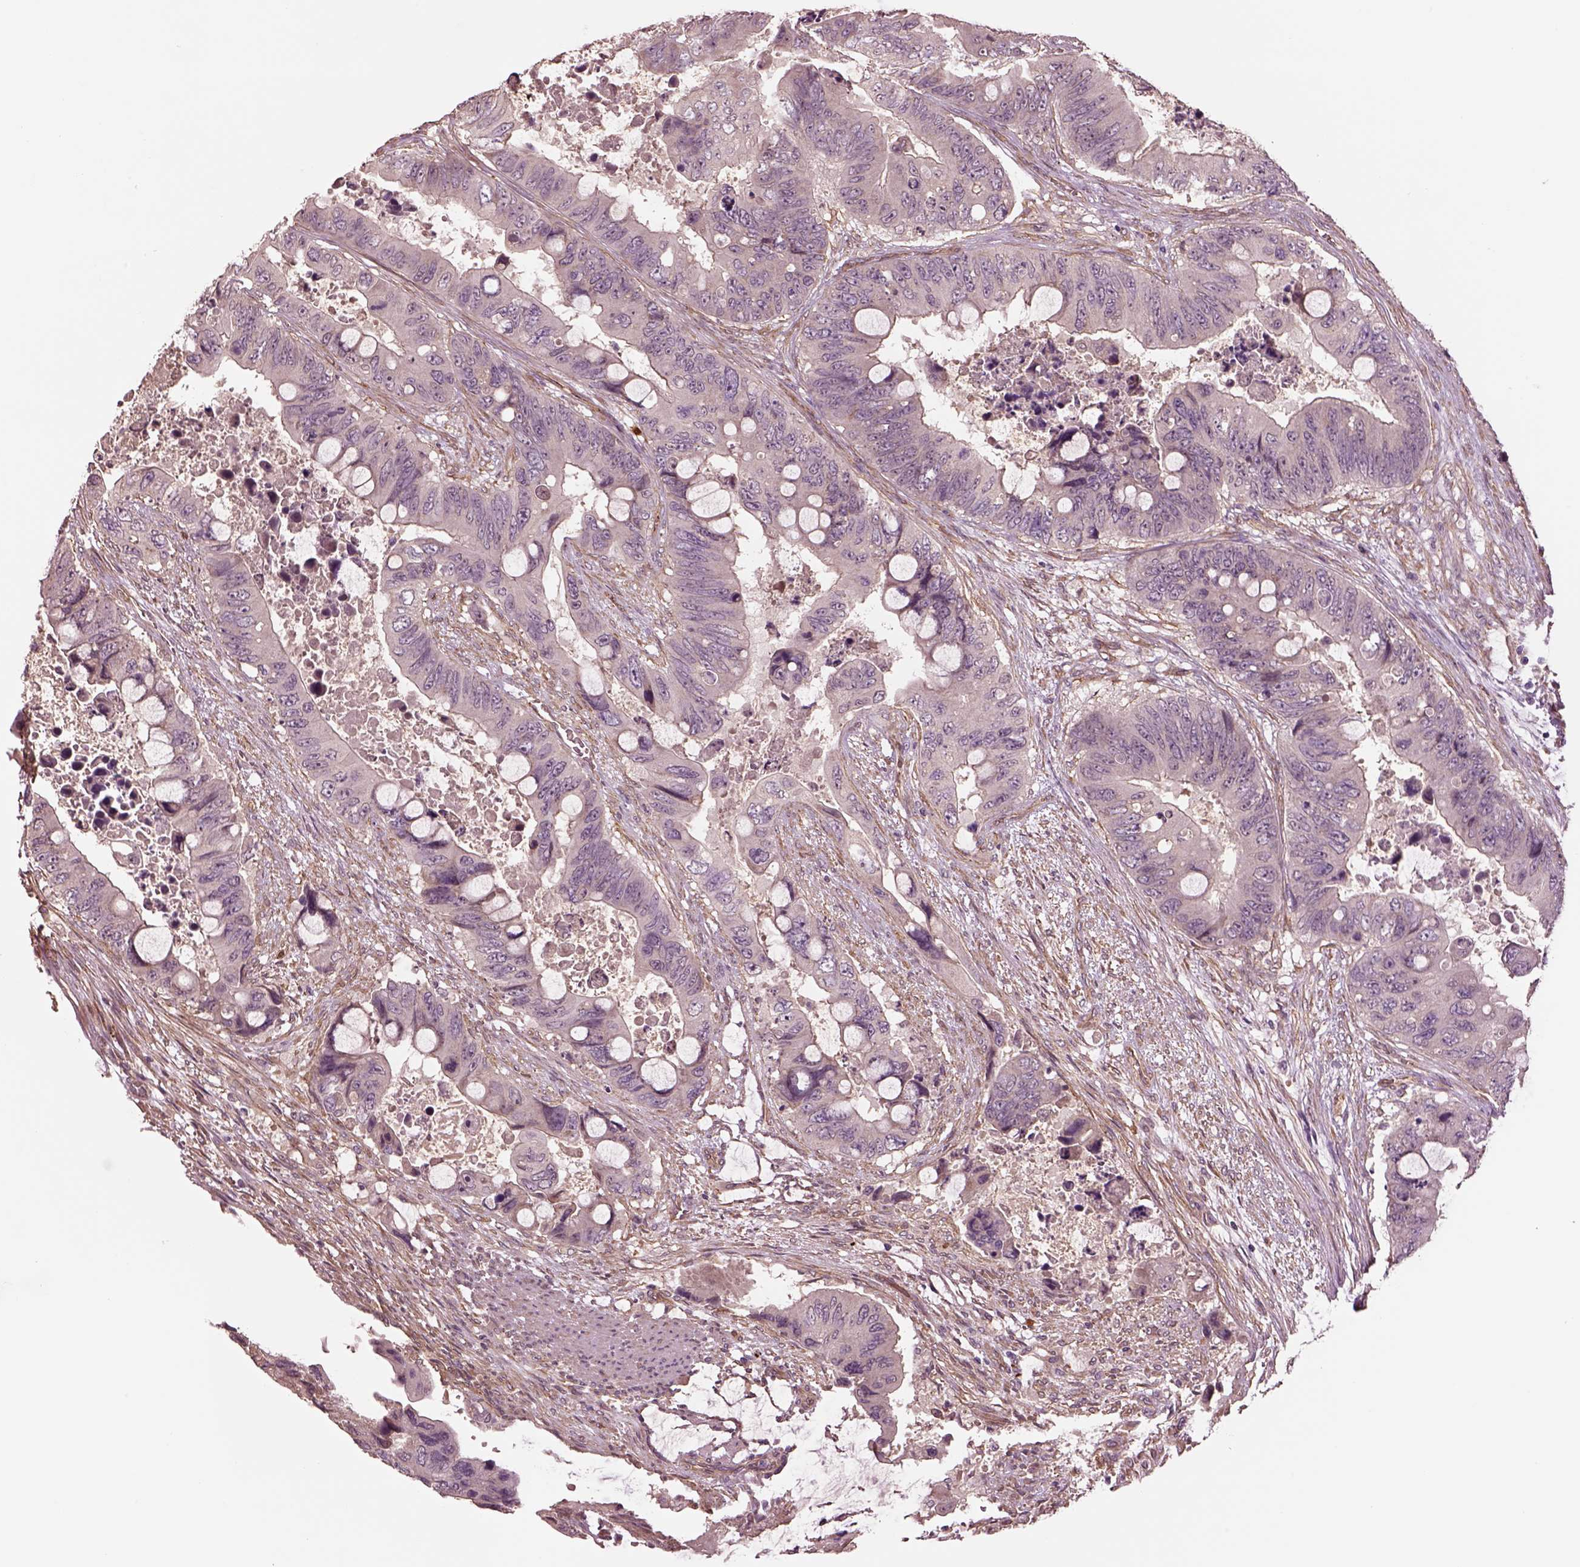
{"staining": {"intensity": "negative", "quantity": "none", "location": "none"}, "tissue": "colorectal cancer", "cell_type": "Tumor cells", "image_type": "cancer", "snomed": [{"axis": "morphology", "description": "Adenocarcinoma, NOS"}, {"axis": "topography", "description": "Rectum"}], "caption": "Immunohistochemical staining of adenocarcinoma (colorectal) displays no significant expression in tumor cells.", "gene": "HTR1B", "patient": {"sex": "male", "age": 63}}